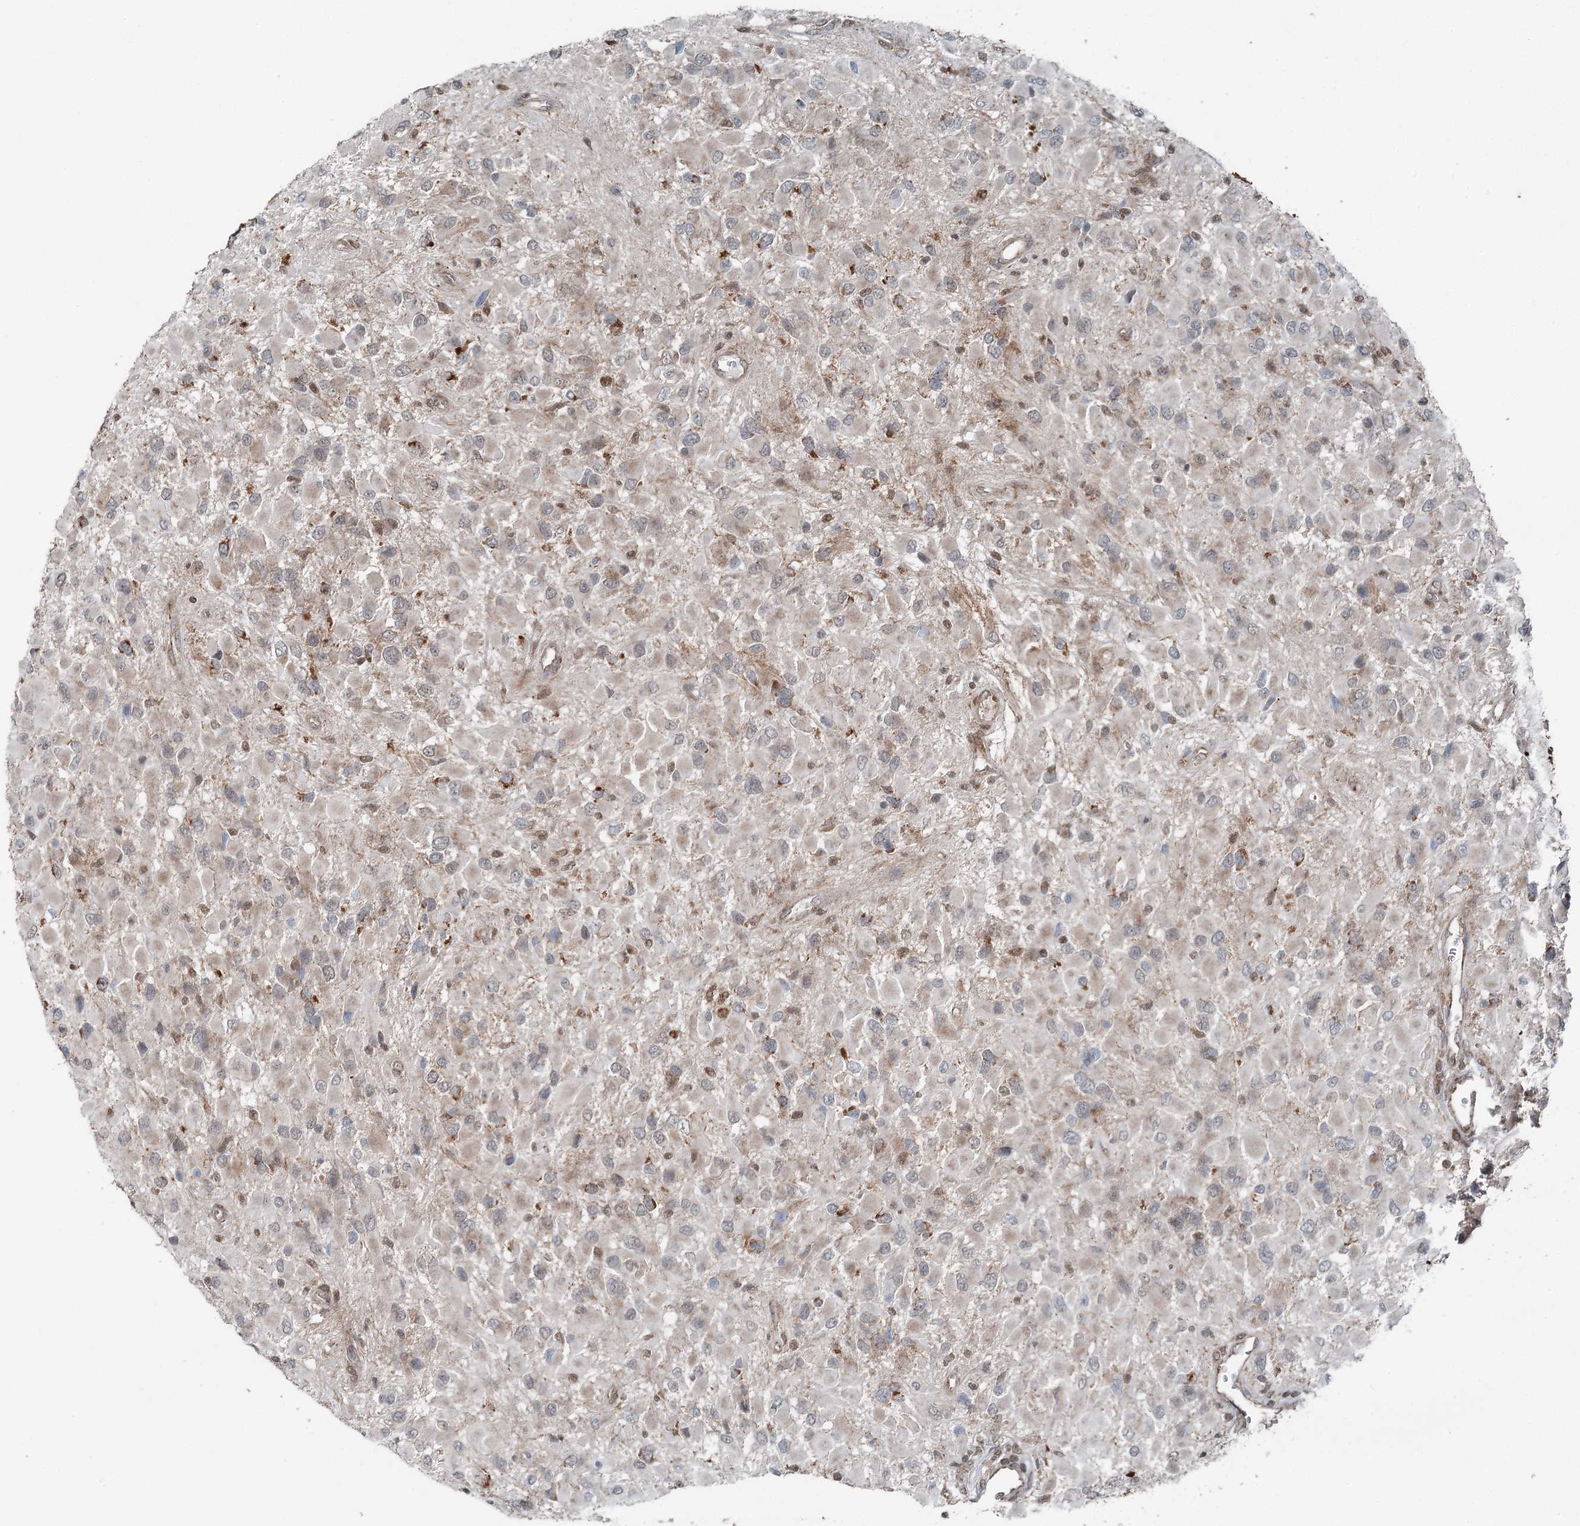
{"staining": {"intensity": "moderate", "quantity": "<25%", "location": "cytoplasmic/membranous"}, "tissue": "glioma", "cell_type": "Tumor cells", "image_type": "cancer", "snomed": [{"axis": "morphology", "description": "Glioma, malignant, High grade"}, {"axis": "topography", "description": "Brain"}], "caption": "A low amount of moderate cytoplasmic/membranous staining is present in about <25% of tumor cells in glioma tissue.", "gene": "WAPL", "patient": {"sex": "male", "age": 53}}